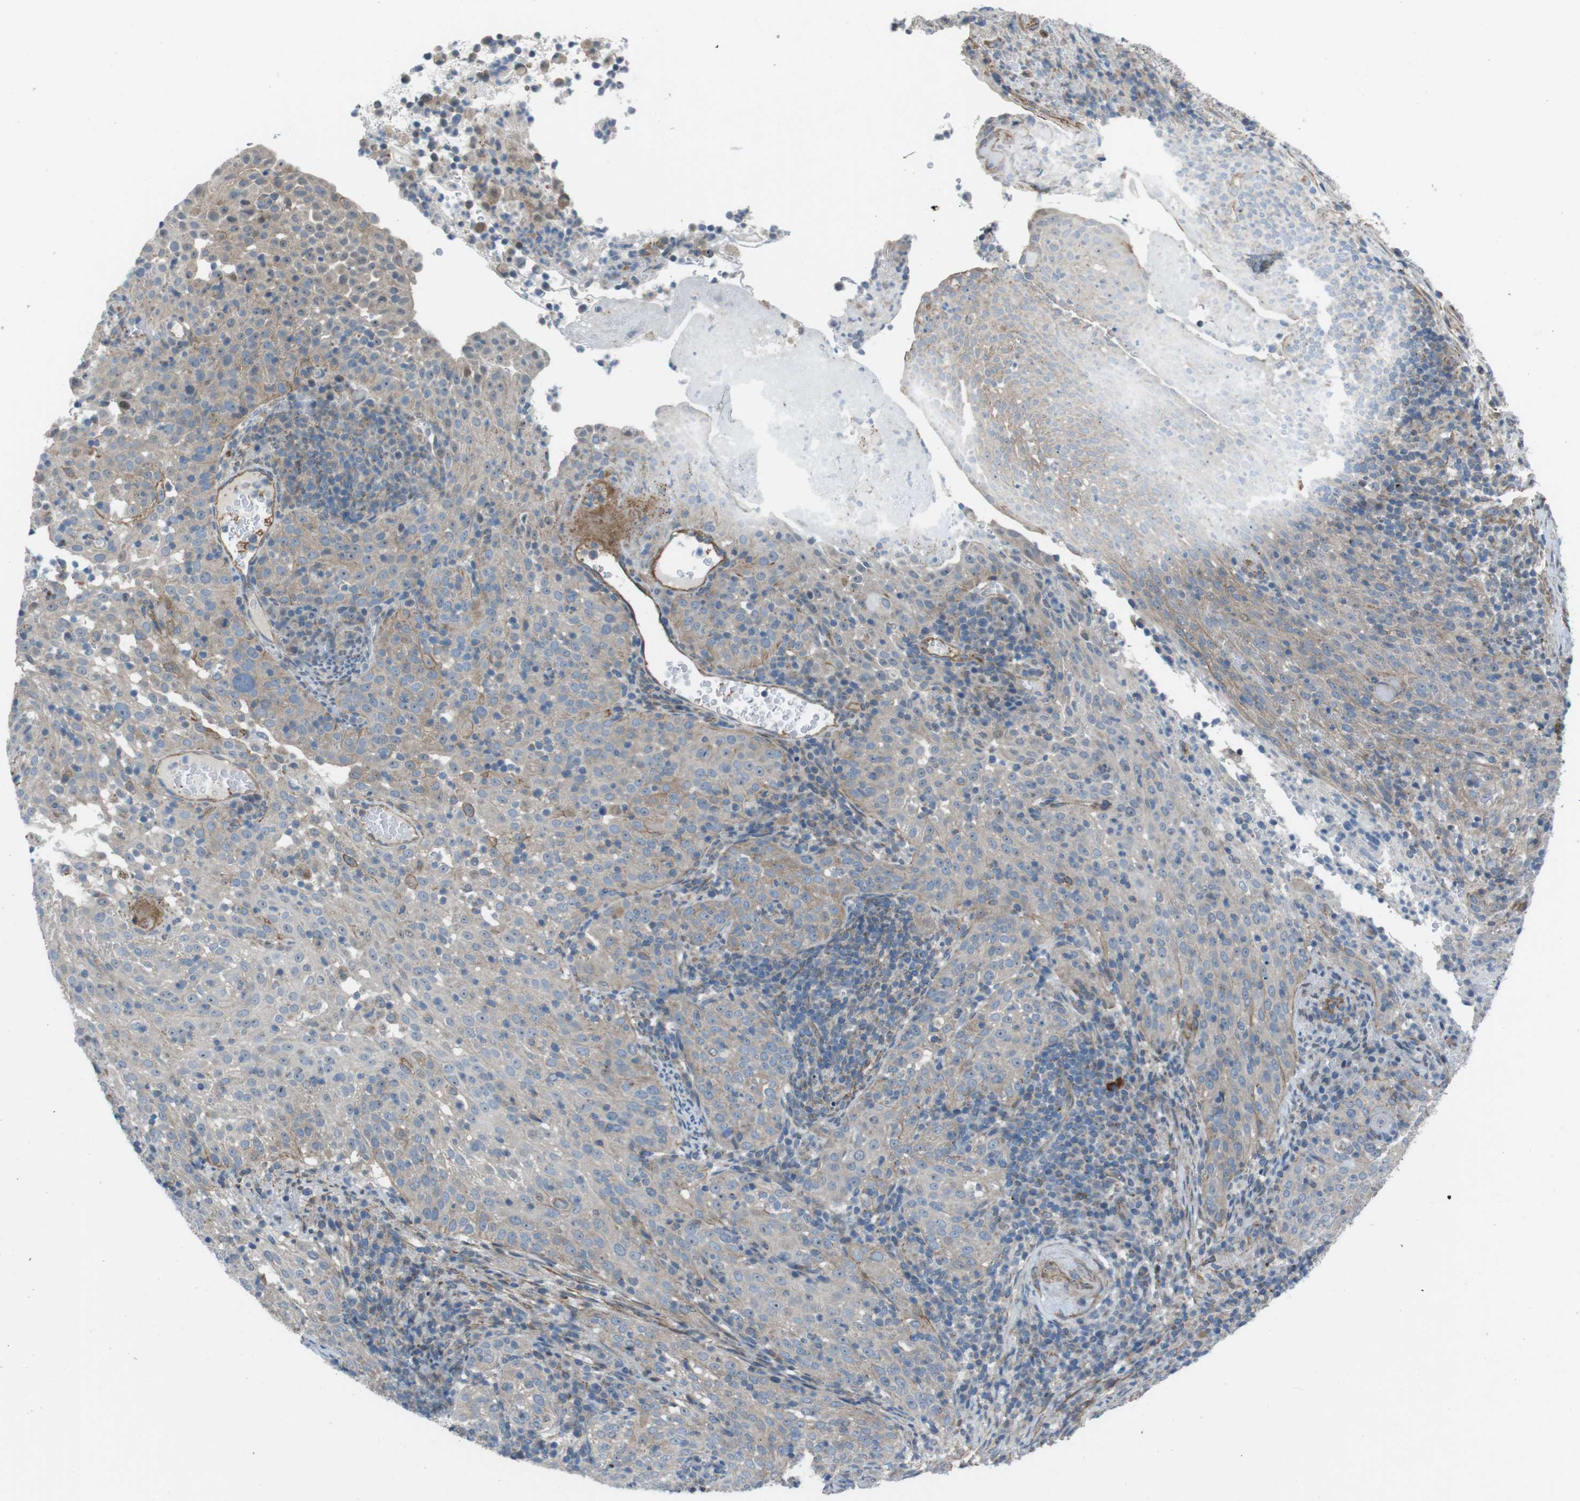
{"staining": {"intensity": "weak", "quantity": ">75%", "location": "cytoplasmic/membranous"}, "tissue": "cervical cancer", "cell_type": "Tumor cells", "image_type": "cancer", "snomed": [{"axis": "morphology", "description": "Squamous cell carcinoma, NOS"}, {"axis": "topography", "description": "Cervix"}], "caption": "Approximately >75% of tumor cells in cervical squamous cell carcinoma demonstrate weak cytoplasmic/membranous protein staining as visualized by brown immunohistochemical staining.", "gene": "FAM174B", "patient": {"sex": "female", "age": 51}}